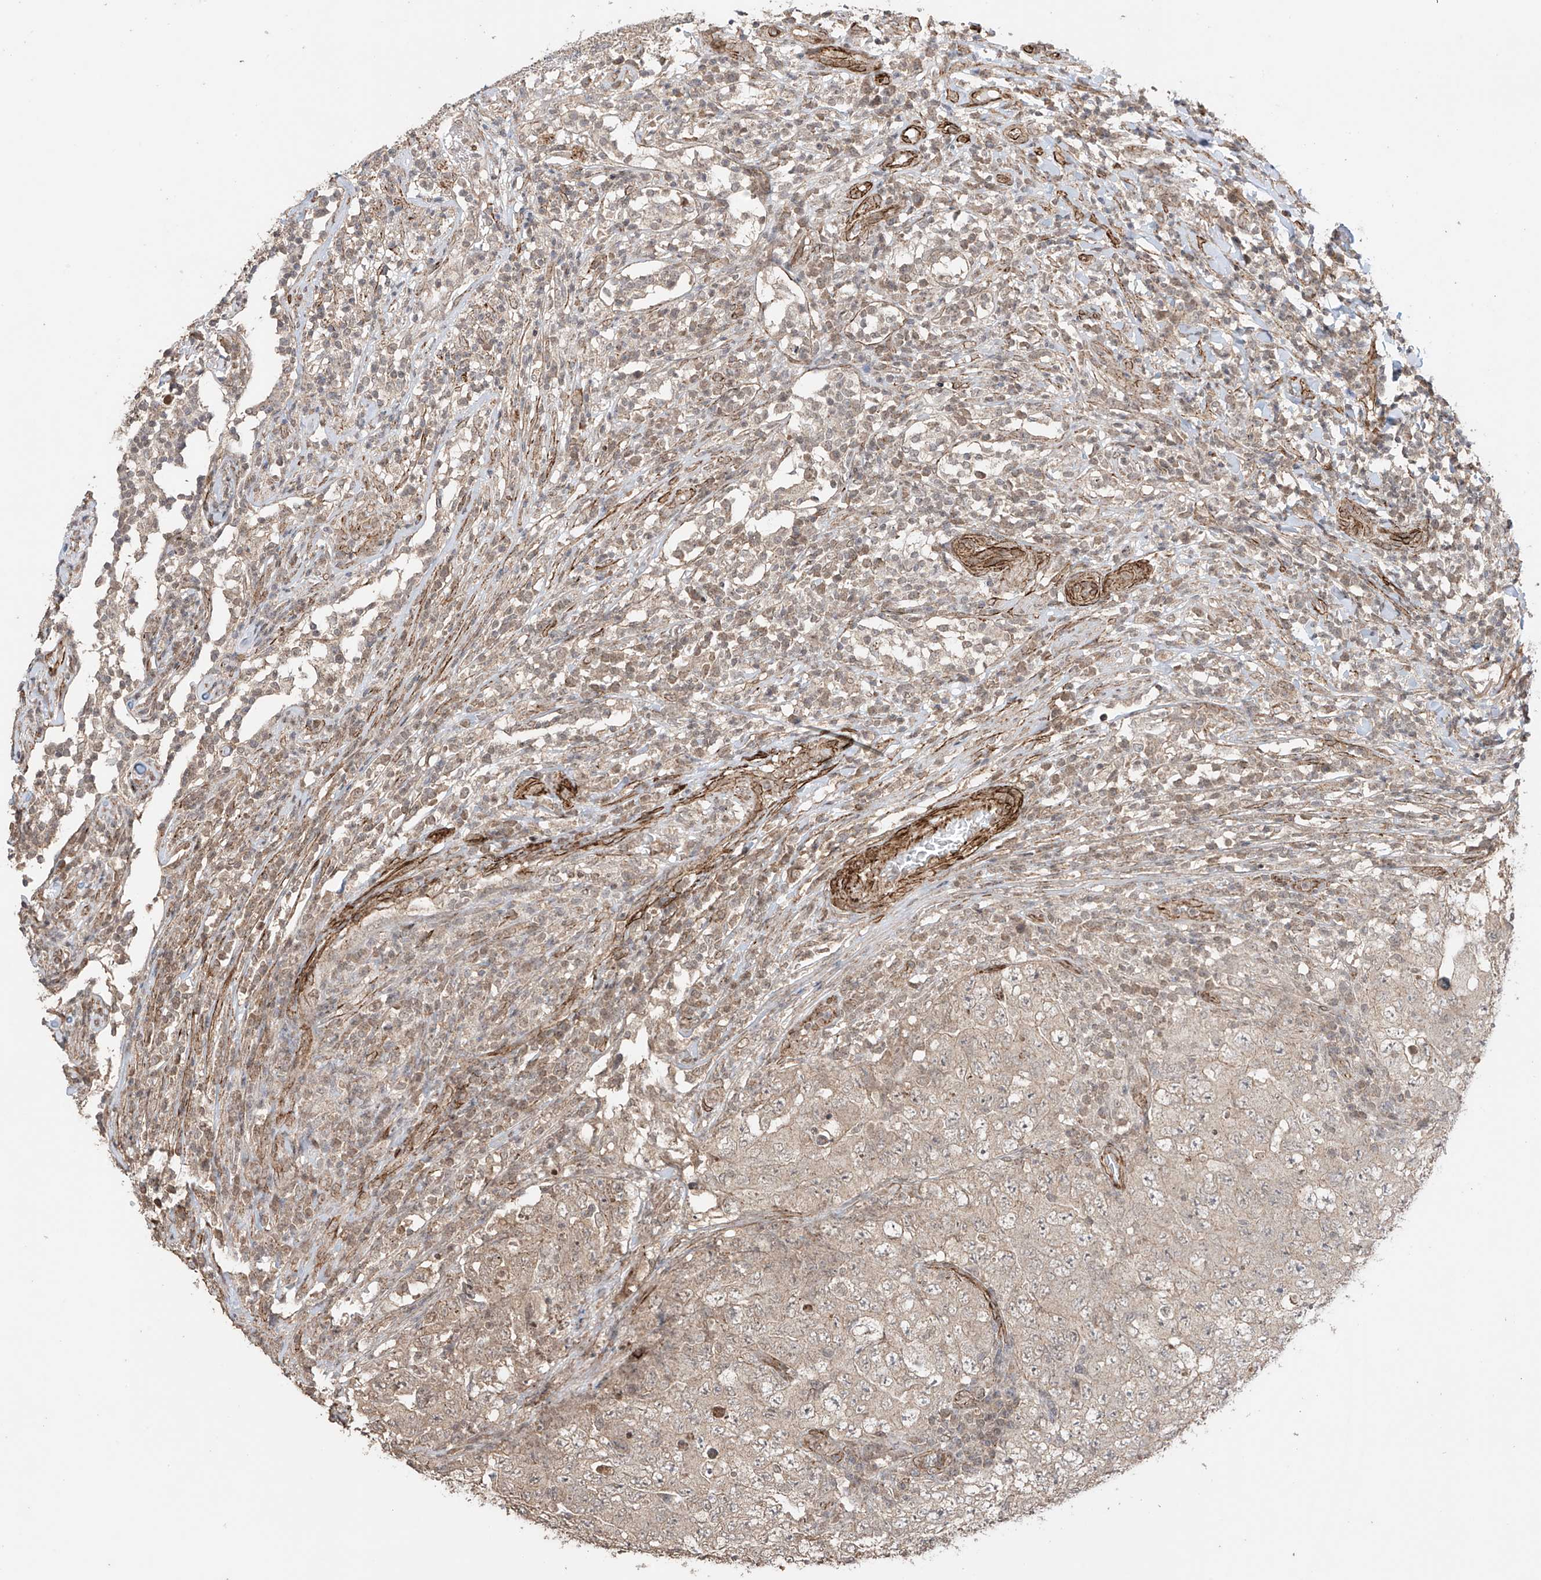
{"staining": {"intensity": "weak", "quantity": ">75%", "location": "cytoplasmic/membranous,nuclear"}, "tissue": "testis cancer", "cell_type": "Tumor cells", "image_type": "cancer", "snomed": [{"axis": "morphology", "description": "Carcinoma, Embryonal, NOS"}, {"axis": "topography", "description": "Testis"}], "caption": "Testis cancer (embryonal carcinoma) was stained to show a protein in brown. There is low levels of weak cytoplasmic/membranous and nuclear expression in approximately >75% of tumor cells.", "gene": "TTLL5", "patient": {"sex": "male", "age": 26}}